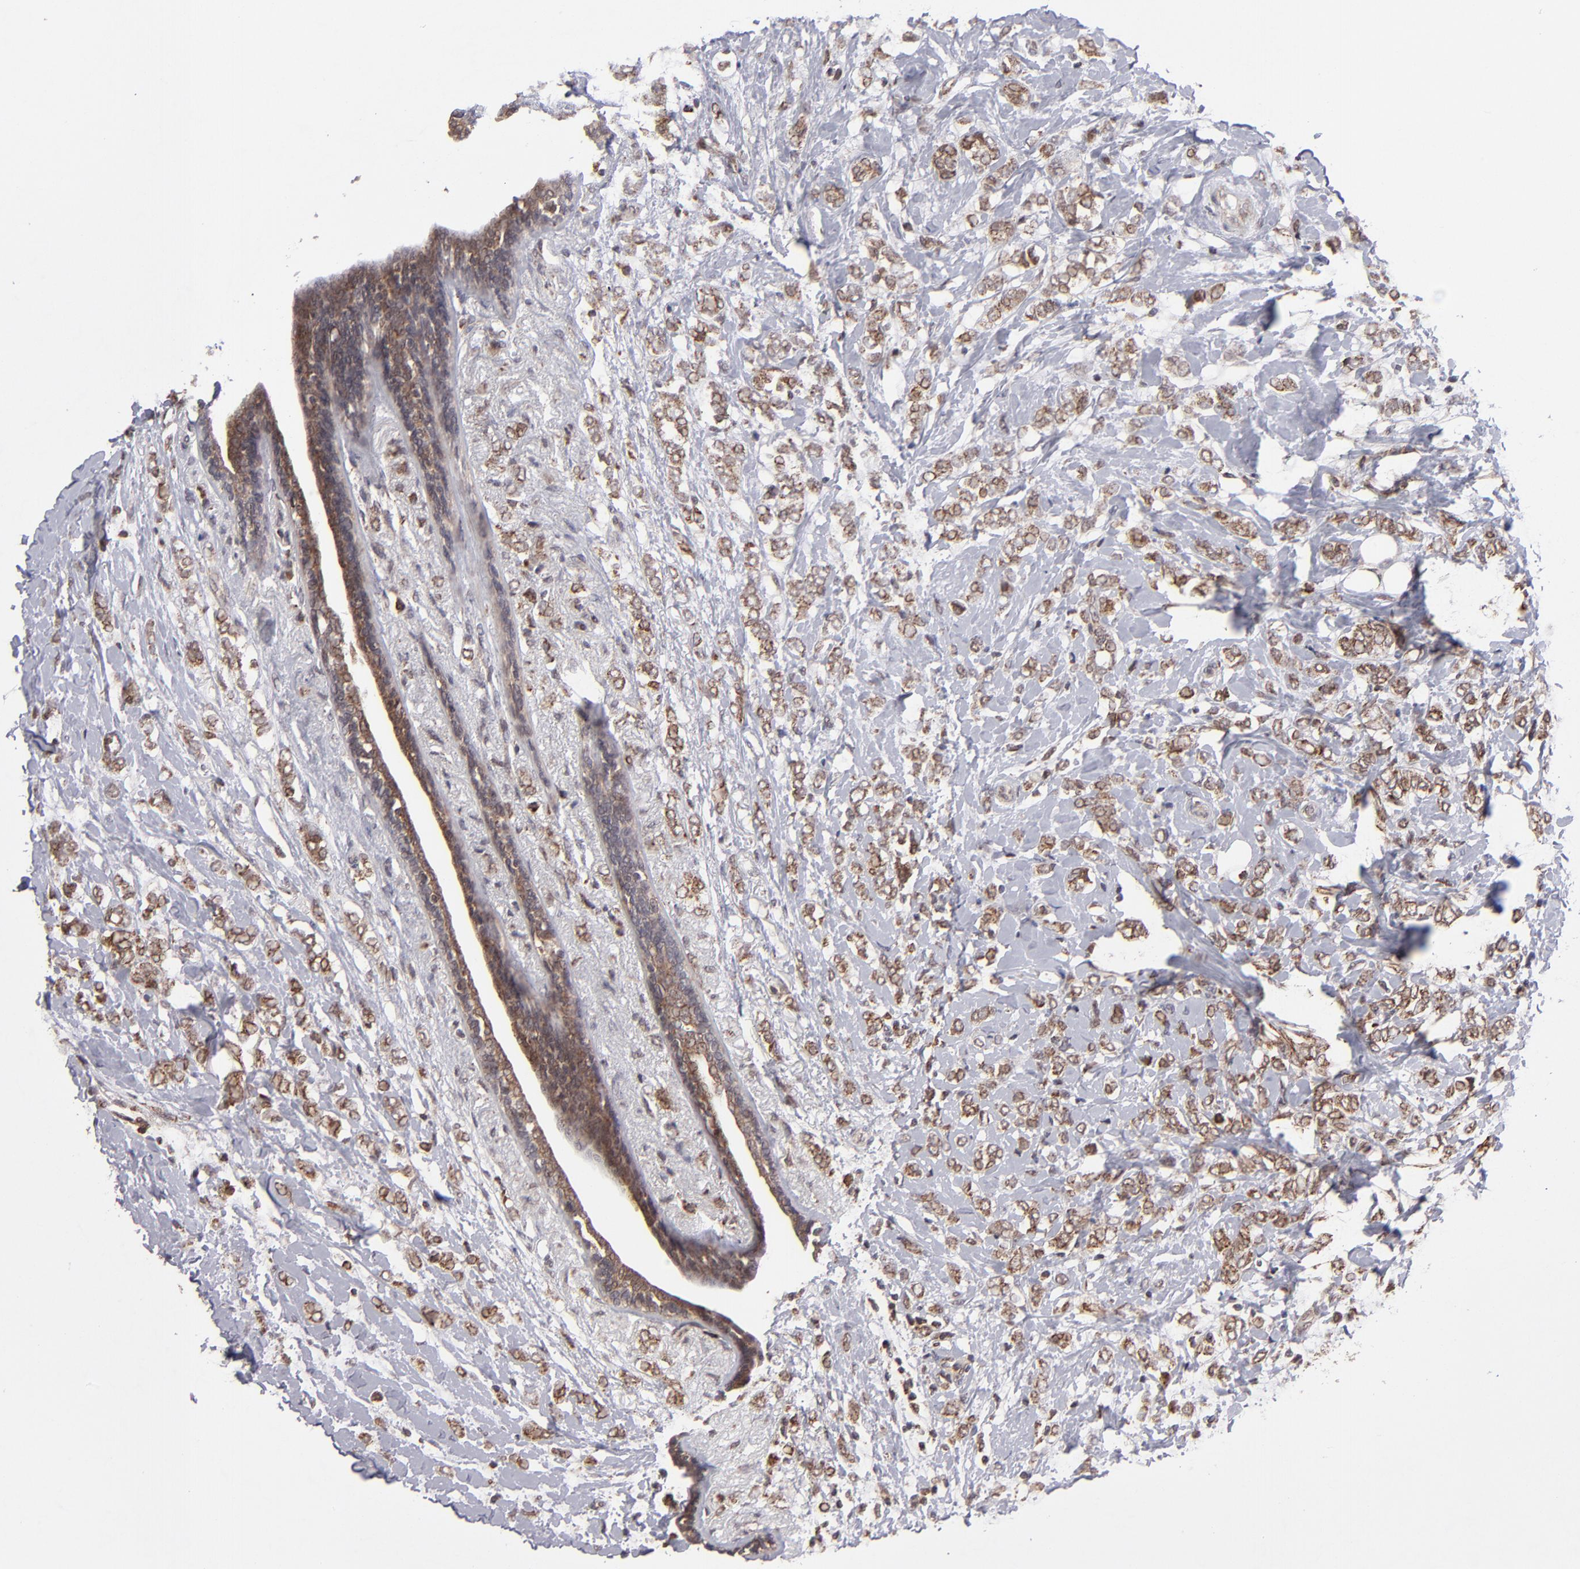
{"staining": {"intensity": "moderate", "quantity": ">75%", "location": "cytoplasmic/membranous"}, "tissue": "breast cancer", "cell_type": "Tumor cells", "image_type": "cancer", "snomed": [{"axis": "morphology", "description": "Normal tissue, NOS"}, {"axis": "morphology", "description": "Lobular carcinoma"}, {"axis": "topography", "description": "Breast"}], "caption": "Protein positivity by immunohistochemistry (IHC) exhibits moderate cytoplasmic/membranous expression in about >75% of tumor cells in breast cancer.", "gene": "SLC15A1", "patient": {"sex": "female", "age": 47}}